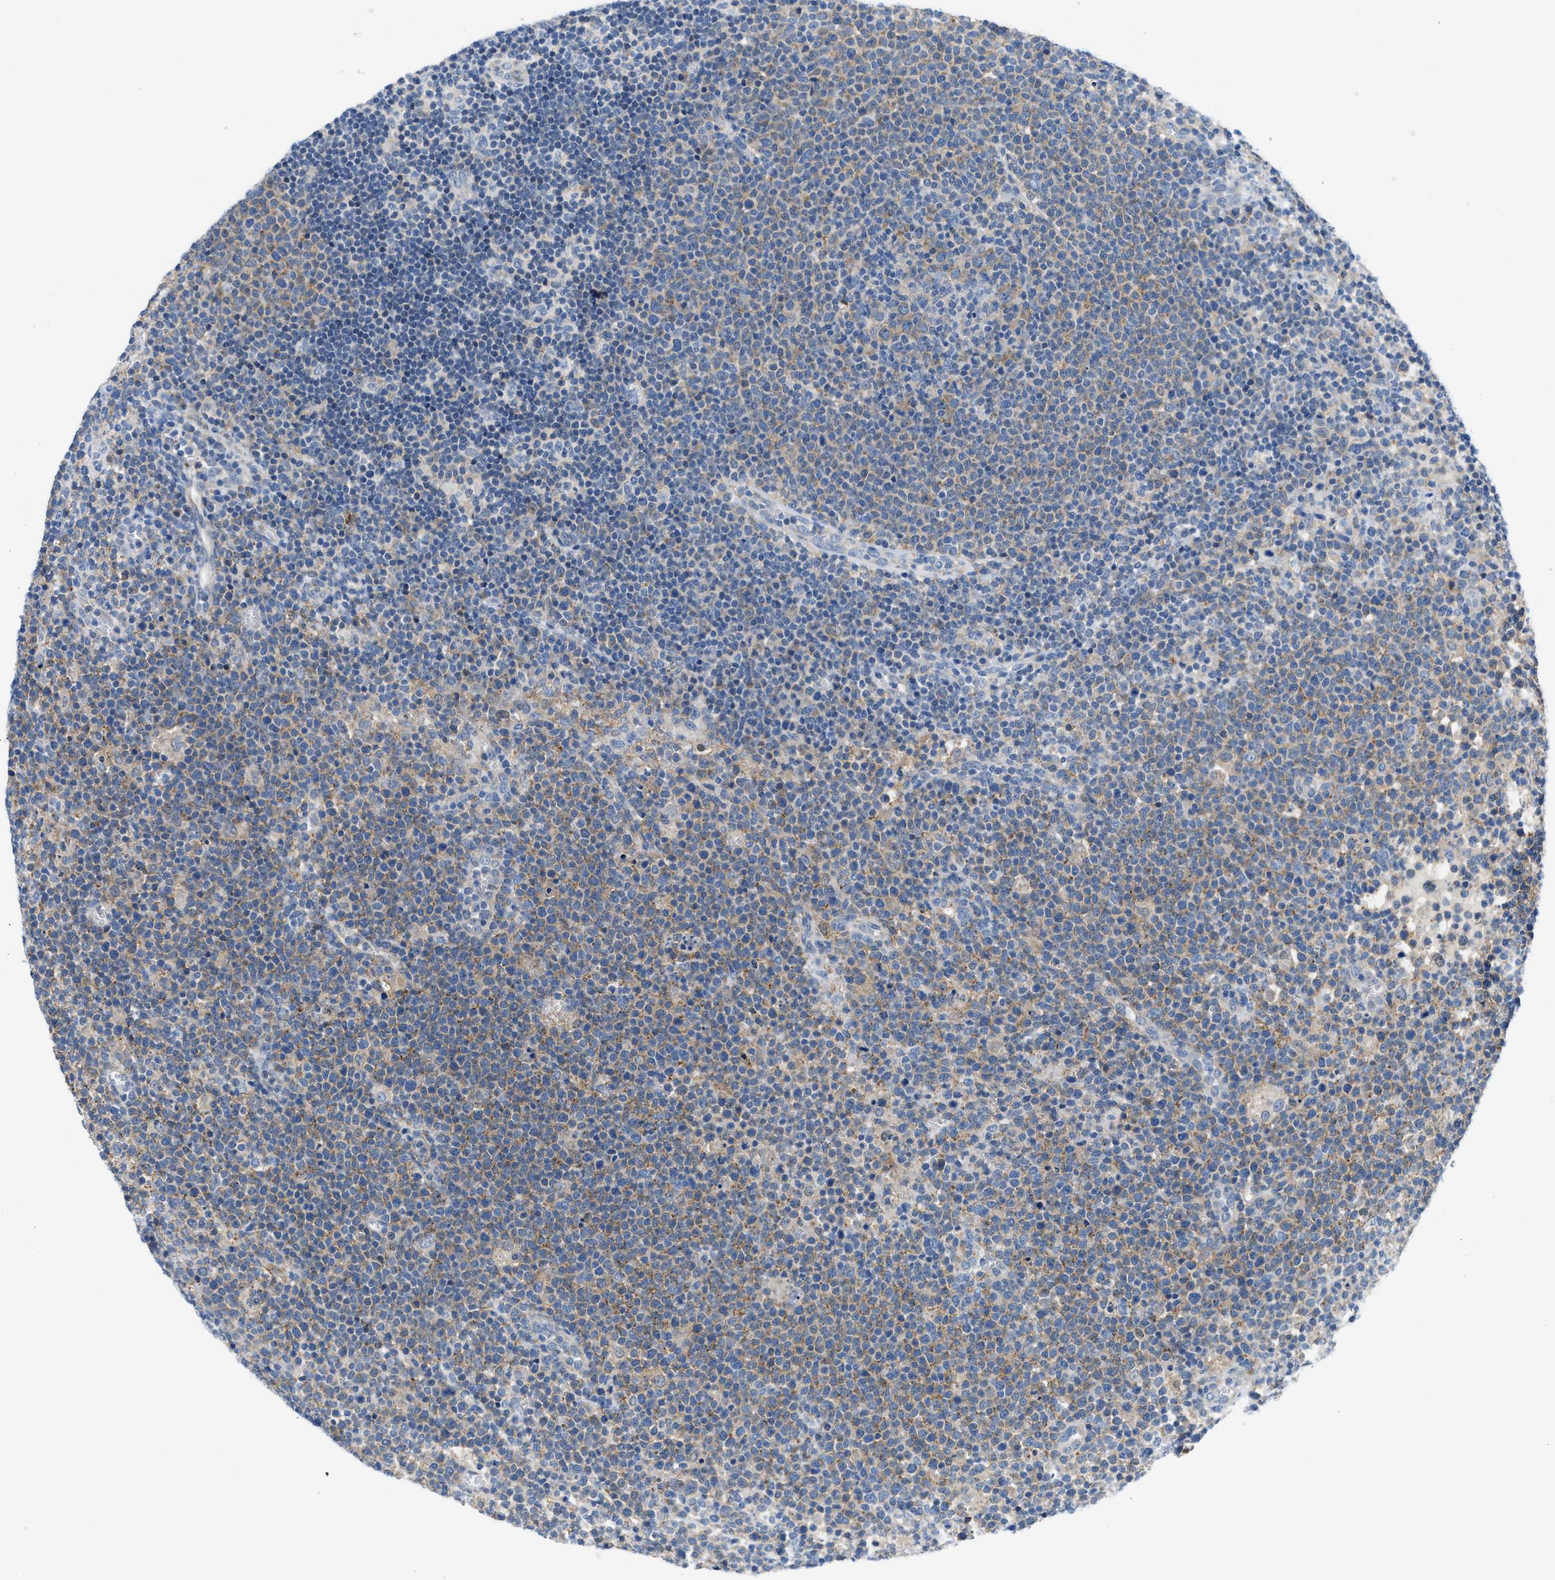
{"staining": {"intensity": "weak", "quantity": ">75%", "location": "cytoplasmic/membranous"}, "tissue": "lymphoma", "cell_type": "Tumor cells", "image_type": "cancer", "snomed": [{"axis": "morphology", "description": "Malignant lymphoma, non-Hodgkin's type, High grade"}, {"axis": "topography", "description": "Lymph node"}], "caption": "A brown stain labels weak cytoplasmic/membranous expression of a protein in malignant lymphoma, non-Hodgkin's type (high-grade) tumor cells.", "gene": "BNC2", "patient": {"sex": "male", "age": 61}}